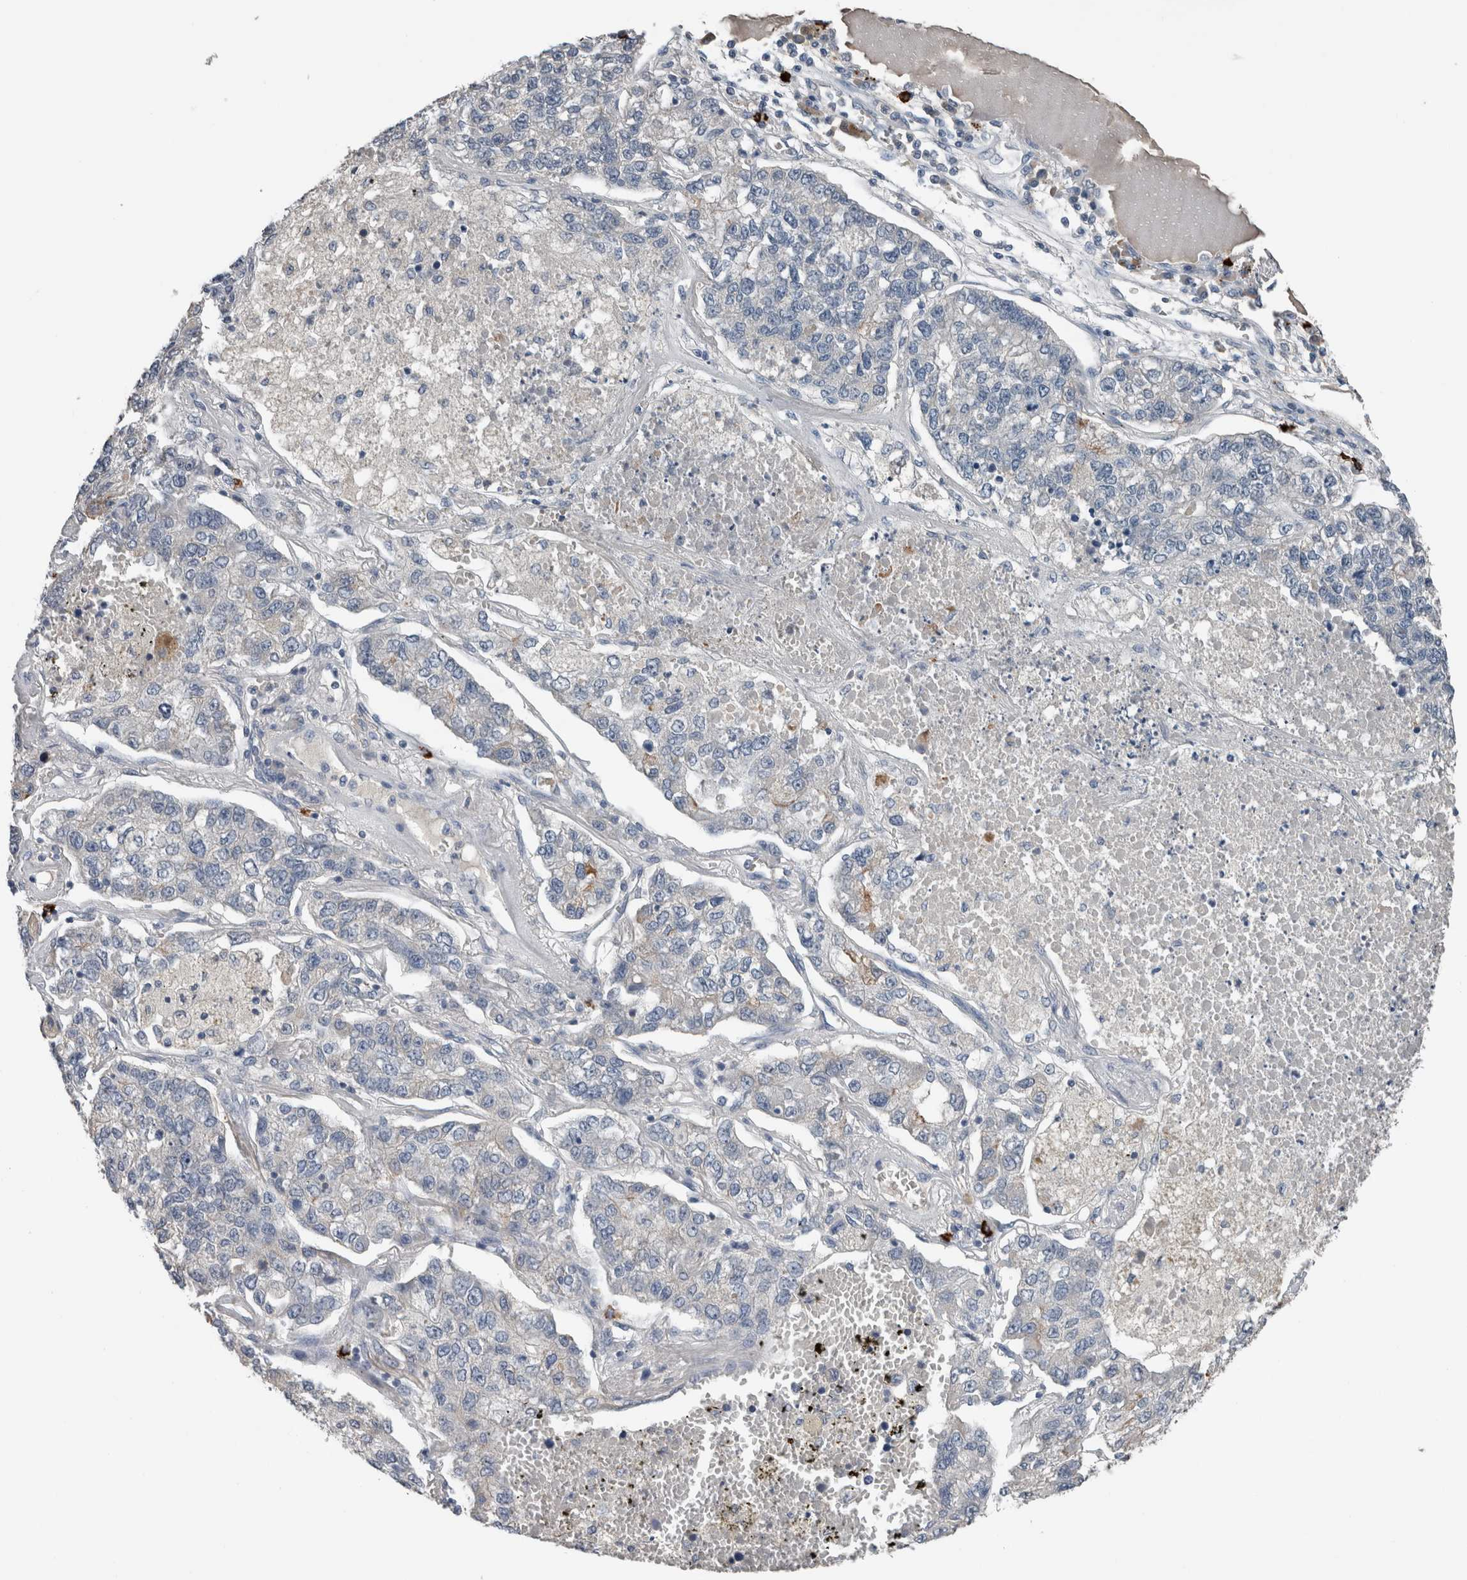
{"staining": {"intensity": "negative", "quantity": "none", "location": "none"}, "tissue": "lung cancer", "cell_type": "Tumor cells", "image_type": "cancer", "snomed": [{"axis": "morphology", "description": "Adenocarcinoma, NOS"}, {"axis": "topography", "description": "Lung"}], "caption": "DAB (3,3'-diaminobenzidine) immunohistochemical staining of human lung cancer (adenocarcinoma) displays no significant positivity in tumor cells.", "gene": "CRNN", "patient": {"sex": "male", "age": 49}}